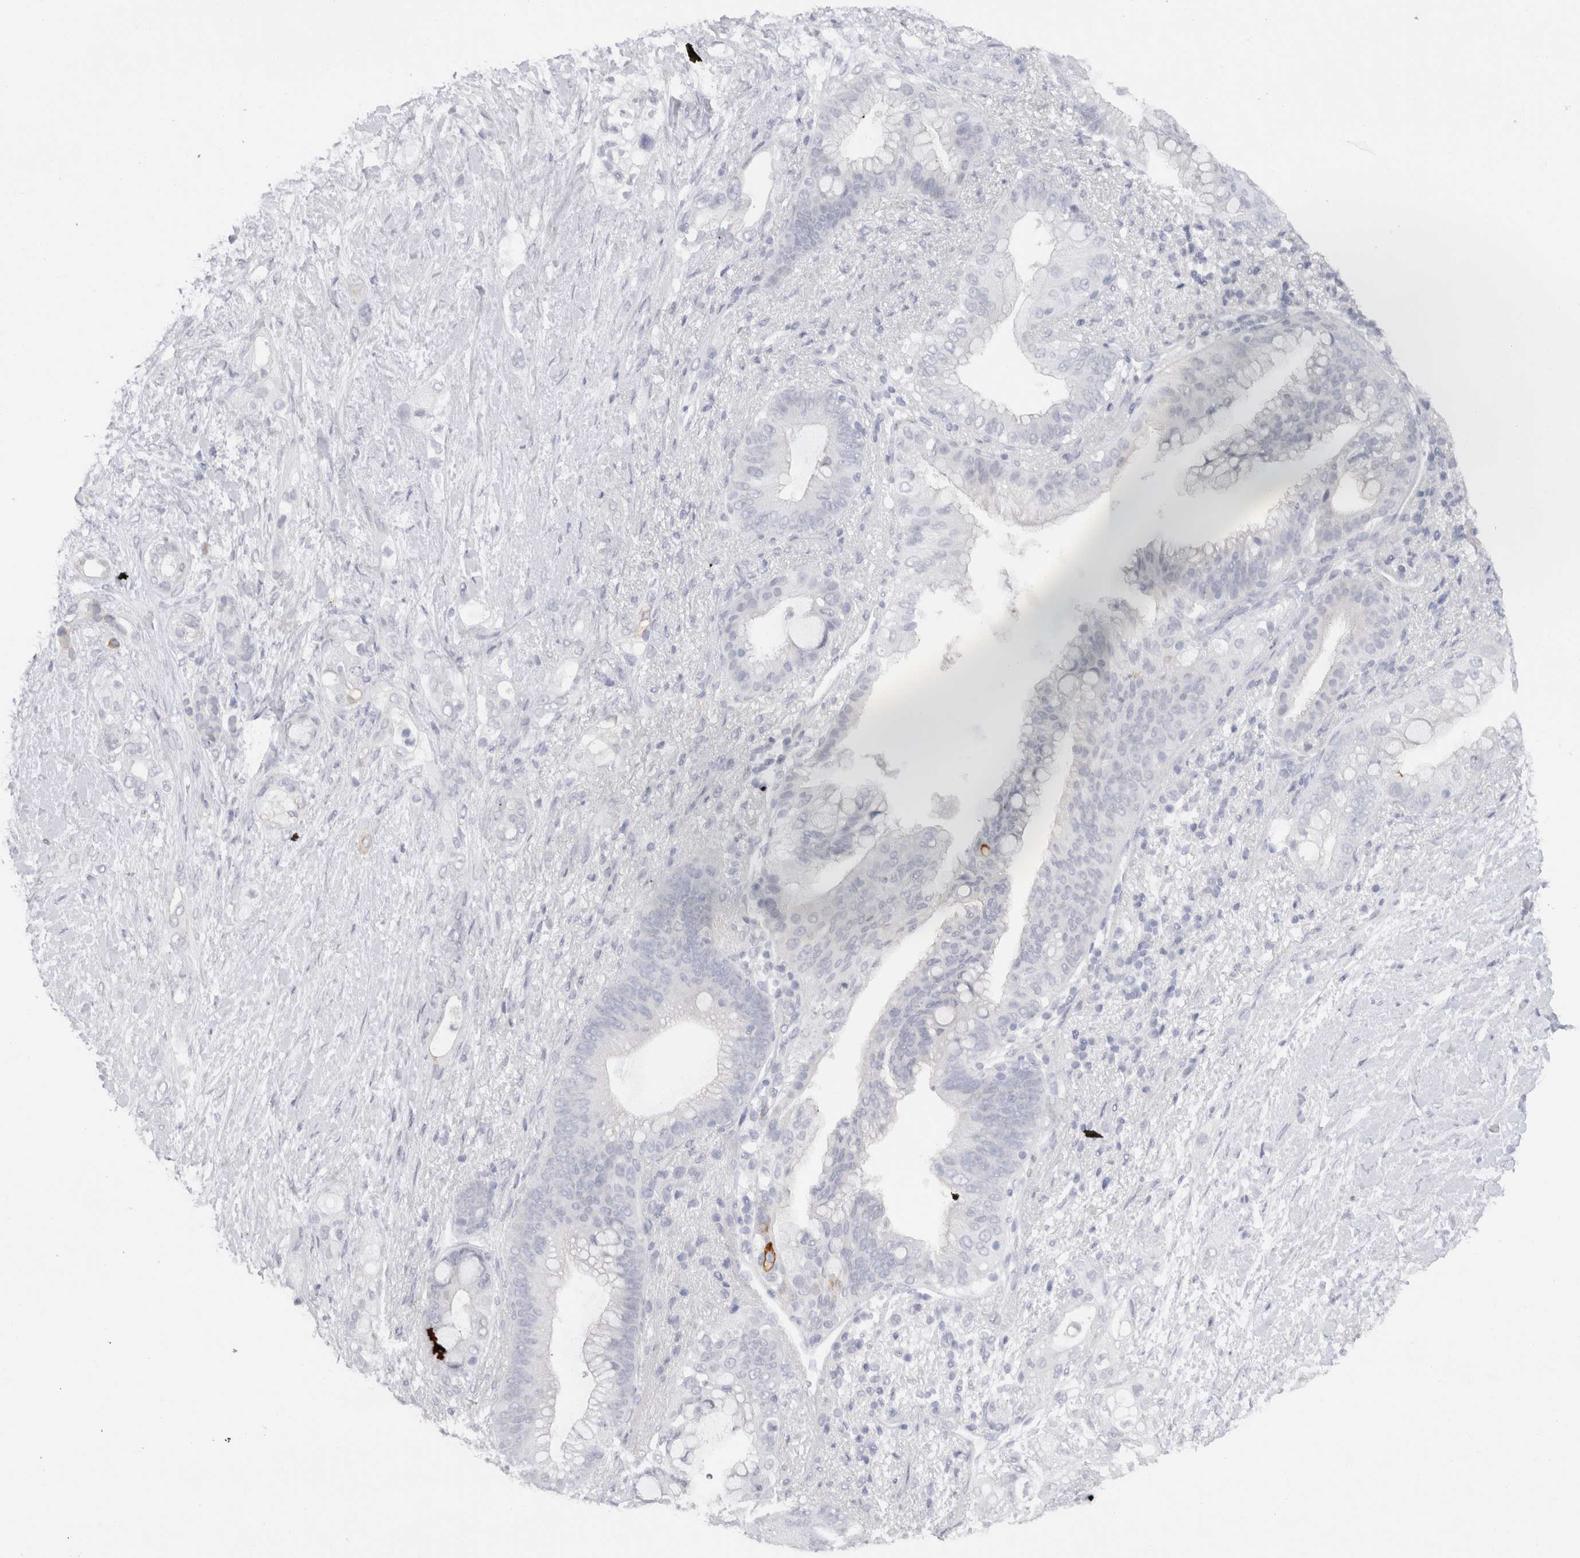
{"staining": {"intensity": "negative", "quantity": "none", "location": "none"}, "tissue": "pancreatic cancer", "cell_type": "Tumor cells", "image_type": "cancer", "snomed": [{"axis": "morphology", "description": "Adenocarcinoma, NOS"}, {"axis": "topography", "description": "Pancreas"}], "caption": "This is an immunohistochemistry histopathology image of pancreatic adenocarcinoma. There is no staining in tumor cells.", "gene": "C9orf50", "patient": {"sex": "male", "age": 53}}